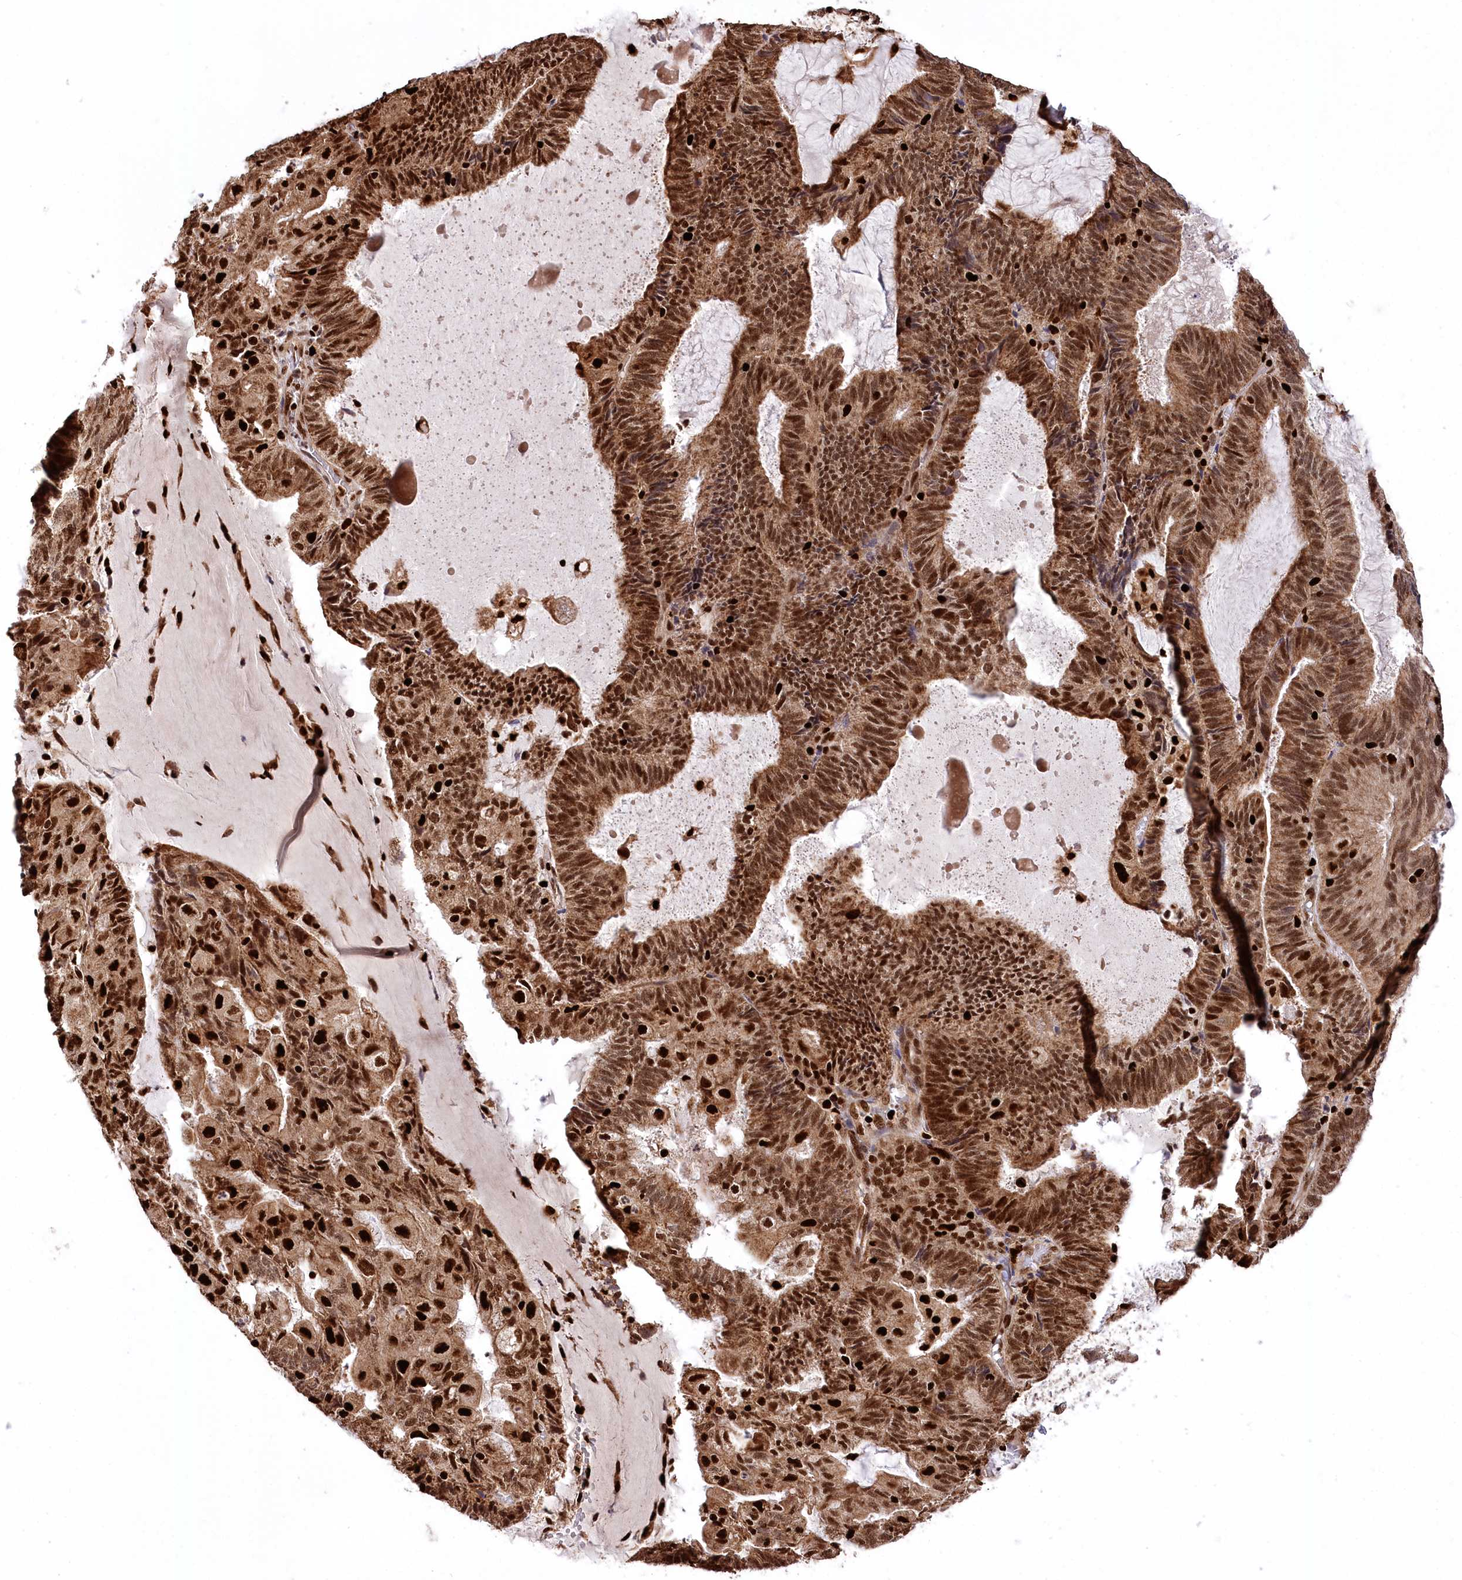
{"staining": {"intensity": "strong", "quantity": "25%-75%", "location": "cytoplasmic/membranous,nuclear"}, "tissue": "endometrial cancer", "cell_type": "Tumor cells", "image_type": "cancer", "snomed": [{"axis": "morphology", "description": "Adenocarcinoma, NOS"}, {"axis": "topography", "description": "Endometrium"}], "caption": "Immunohistochemical staining of endometrial adenocarcinoma exhibits high levels of strong cytoplasmic/membranous and nuclear protein staining in about 25%-75% of tumor cells. The staining is performed using DAB (3,3'-diaminobenzidine) brown chromogen to label protein expression. The nuclei are counter-stained blue using hematoxylin.", "gene": "FIGN", "patient": {"sex": "female", "age": 81}}